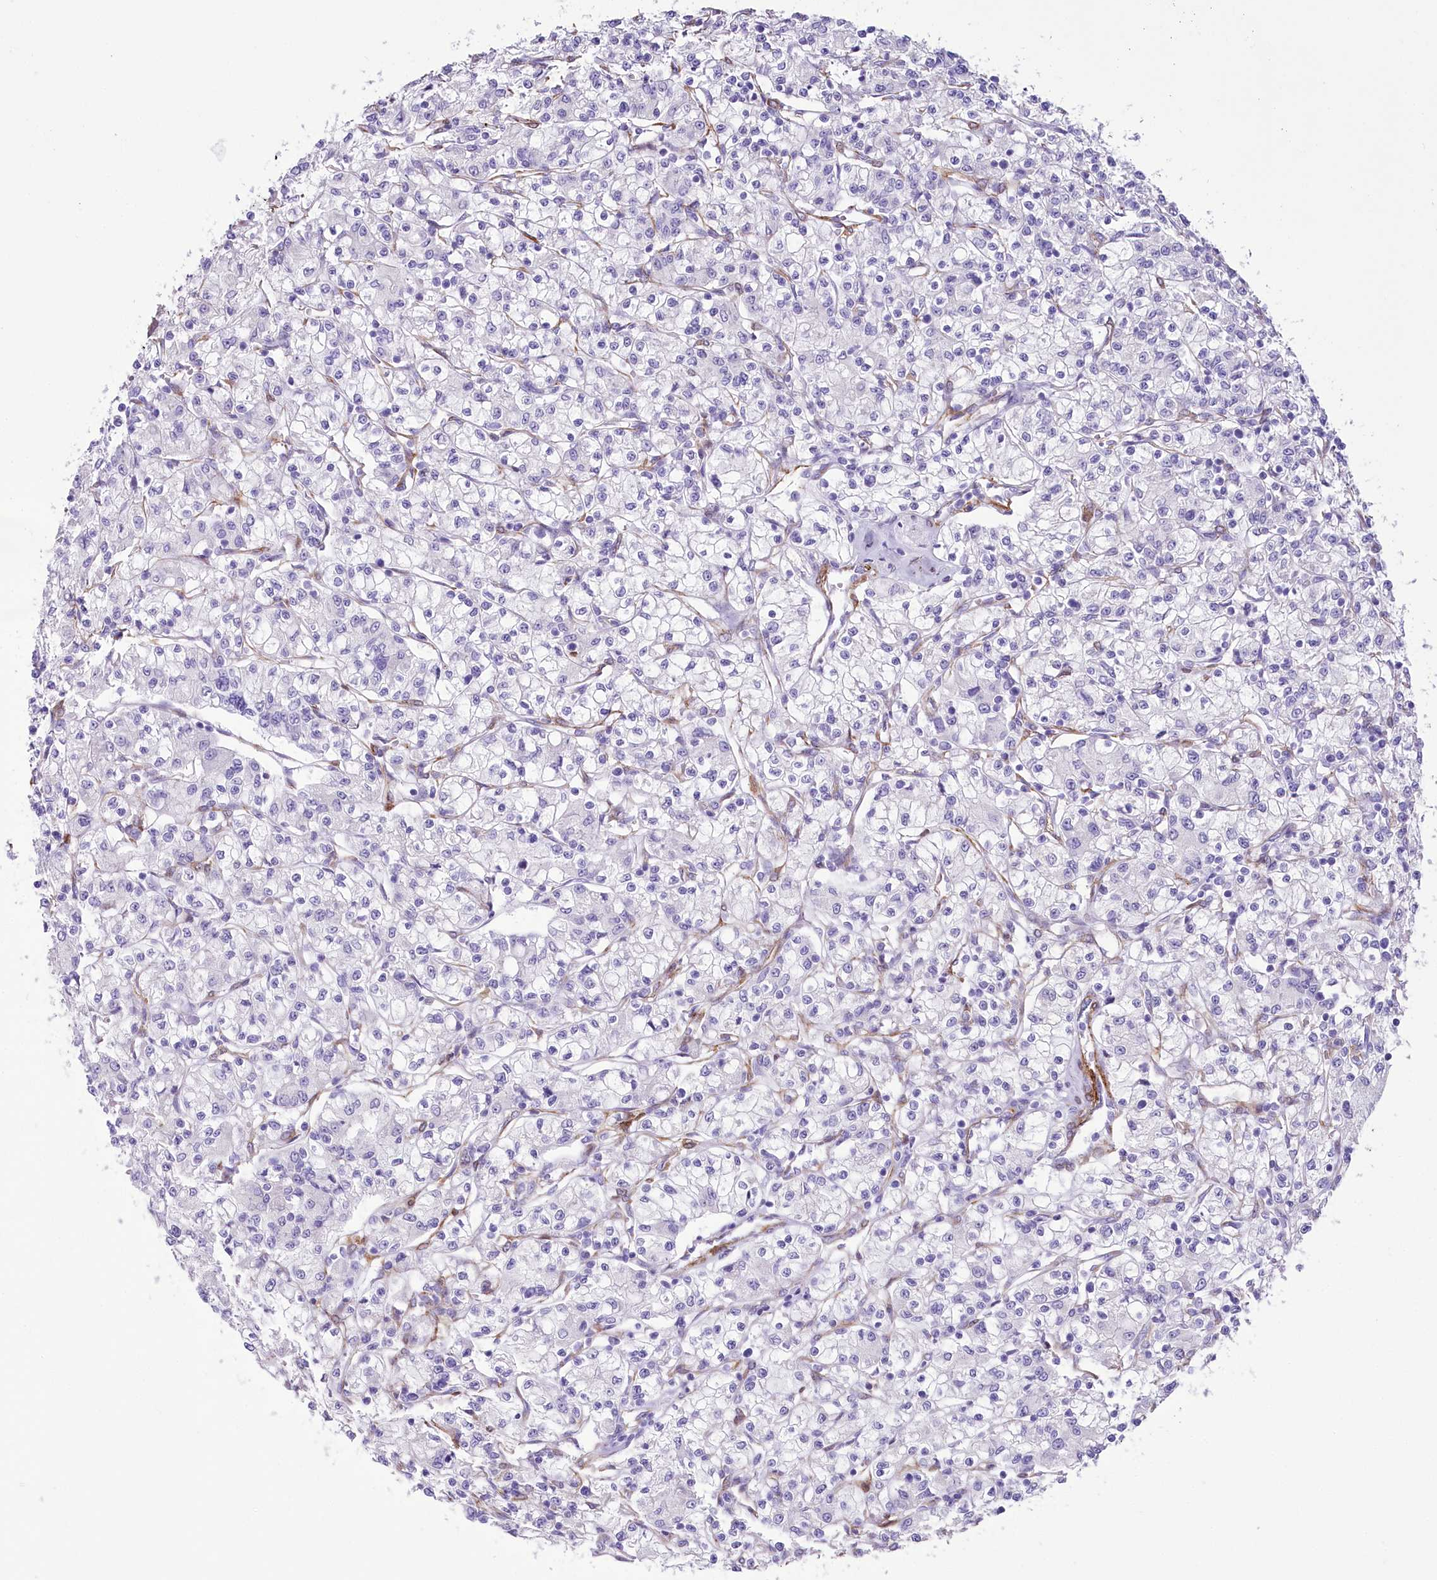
{"staining": {"intensity": "negative", "quantity": "none", "location": "none"}, "tissue": "renal cancer", "cell_type": "Tumor cells", "image_type": "cancer", "snomed": [{"axis": "morphology", "description": "Adenocarcinoma, NOS"}, {"axis": "topography", "description": "Kidney"}], "caption": "DAB (3,3'-diaminobenzidine) immunohistochemical staining of renal cancer demonstrates no significant staining in tumor cells.", "gene": "SYNPO2", "patient": {"sex": "female", "age": 59}}